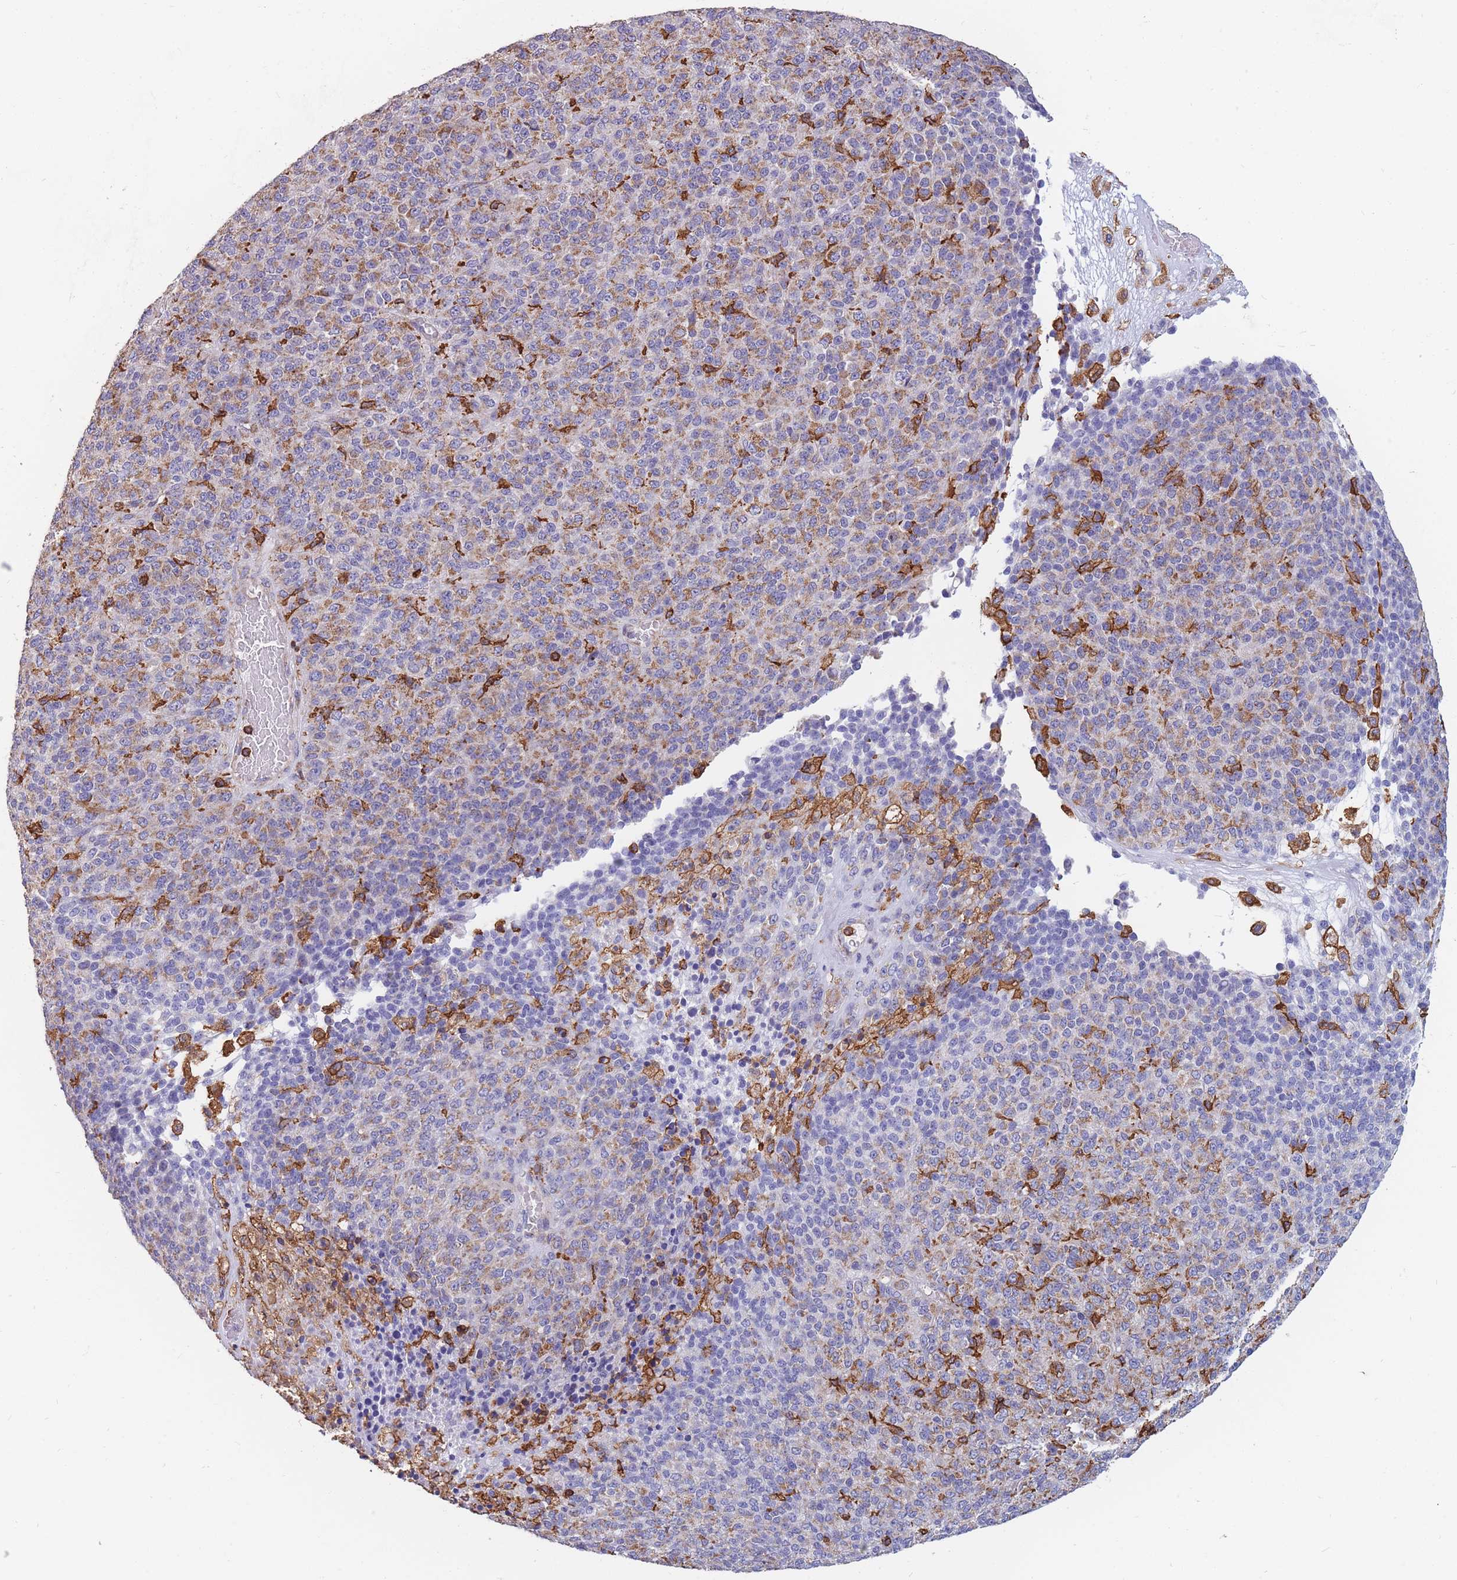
{"staining": {"intensity": "weak", "quantity": "25%-75%", "location": "cytoplasmic/membranous"}, "tissue": "melanoma", "cell_type": "Tumor cells", "image_type": "cancer", "snomed": [{"axis": "morphology", "description": "Malignant melanoma, Metastatic site"}, {"axis": "topography", "description": "Brain"}], "caption": "DAB (3,3'-diaminobenzidine) immunohistochemical staining of melanoma shows weak cytoplasmic/membranous protein positivity in about 25%-75% of tumor cells. The protein of interest is shown in brown color, while the nuclei are stained blue.", "gene": "MRPL54", "patient": {"sex": "female", "age": 56}}